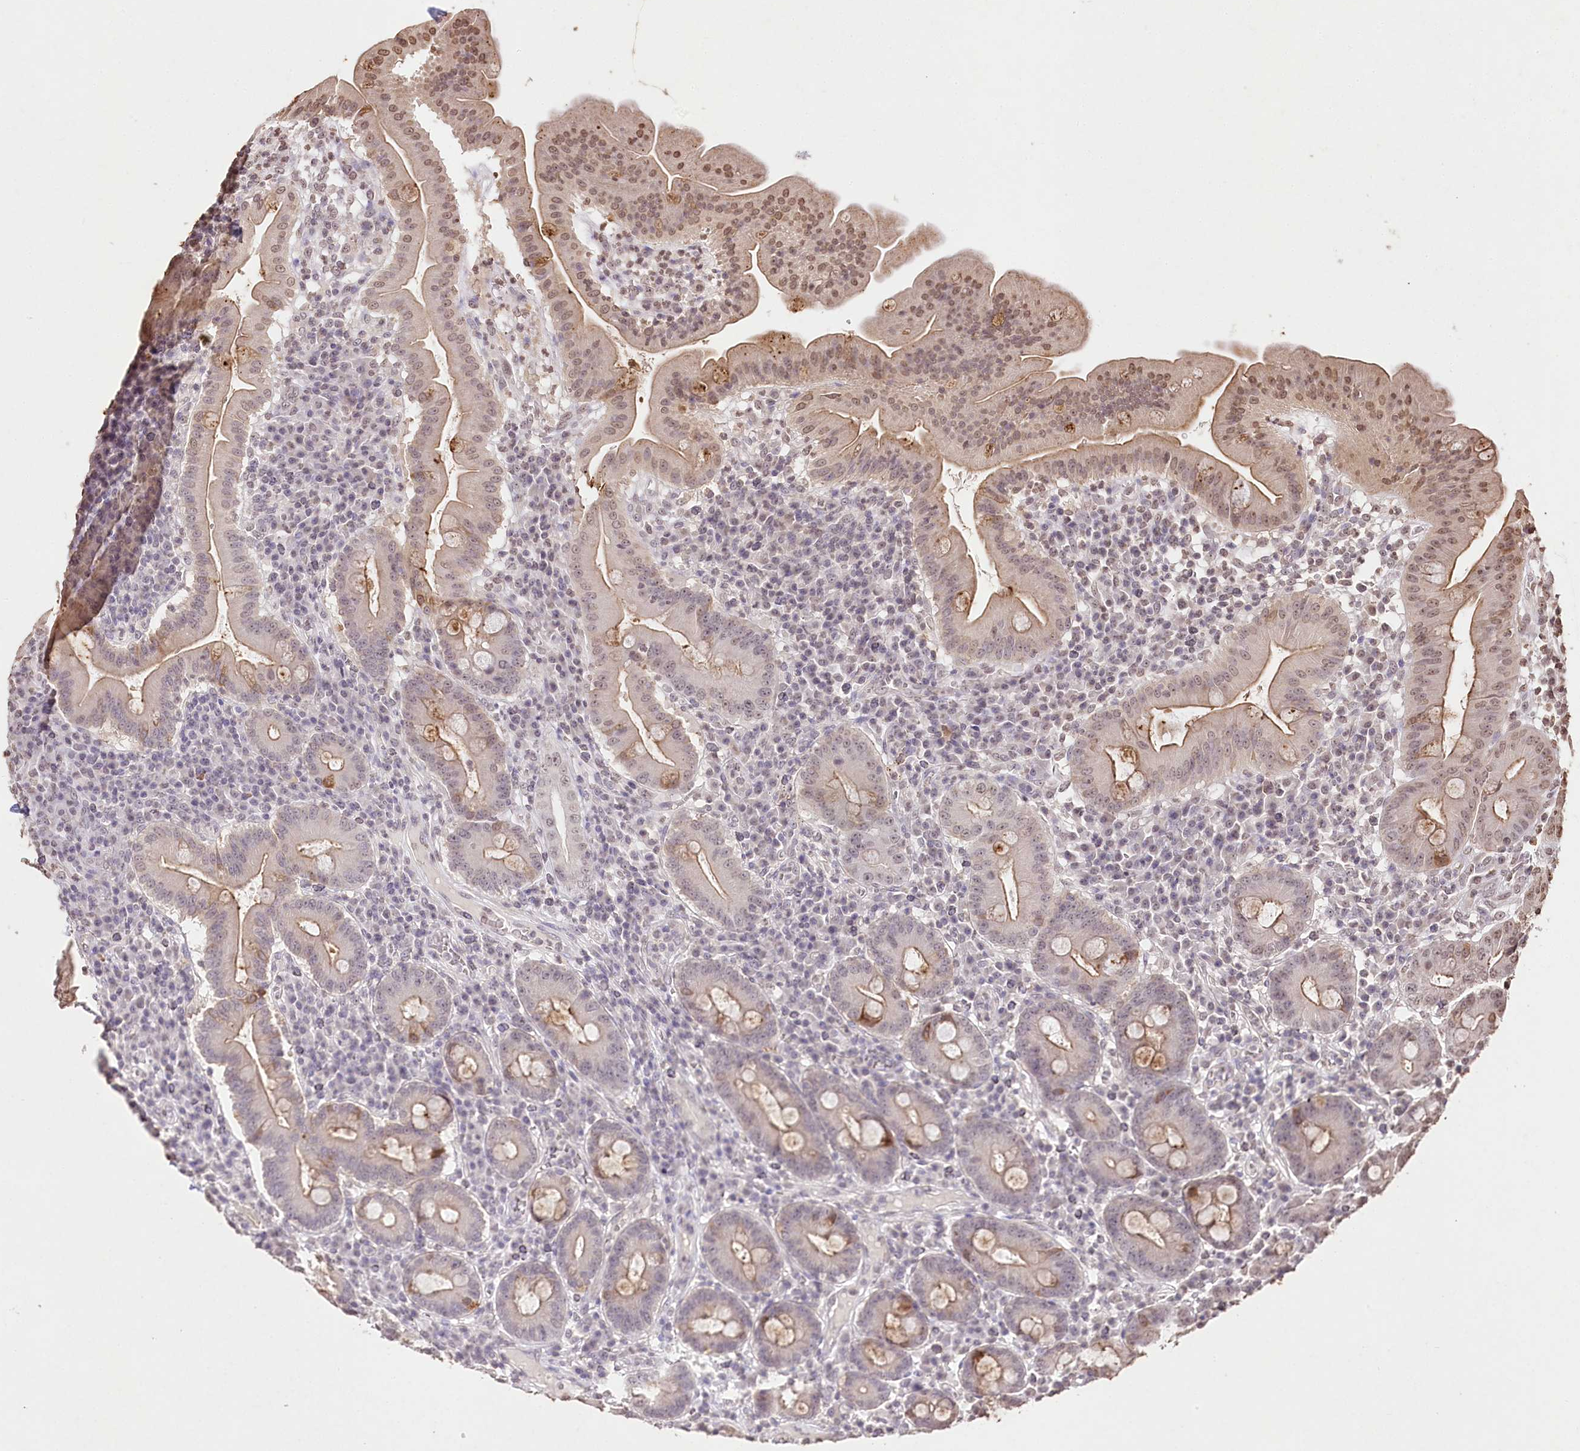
{"staining": {"intensity": "moderate", "quantity": "25%-75%", "location": "cytoplasmic/membranous,nuclear"}, "tissue": "duodenum", "cell_type": "Glandular cells", "image_type": "normal", "snomed": [{"axis": "morphology", "description": "Normal tissue, NOS"}, {"axis": "topography", "description": "Duodenum"}], "caption": "IHC histopathology image of normal human duodenum stained for a protein (brown), which shows medium levels of moderate cytoplasmic/membranous,nuclear staining in approximately 25%-75% of glandular cells.", "gene": "DMXL1", "patient": {"sex": "male", "age": 50}}